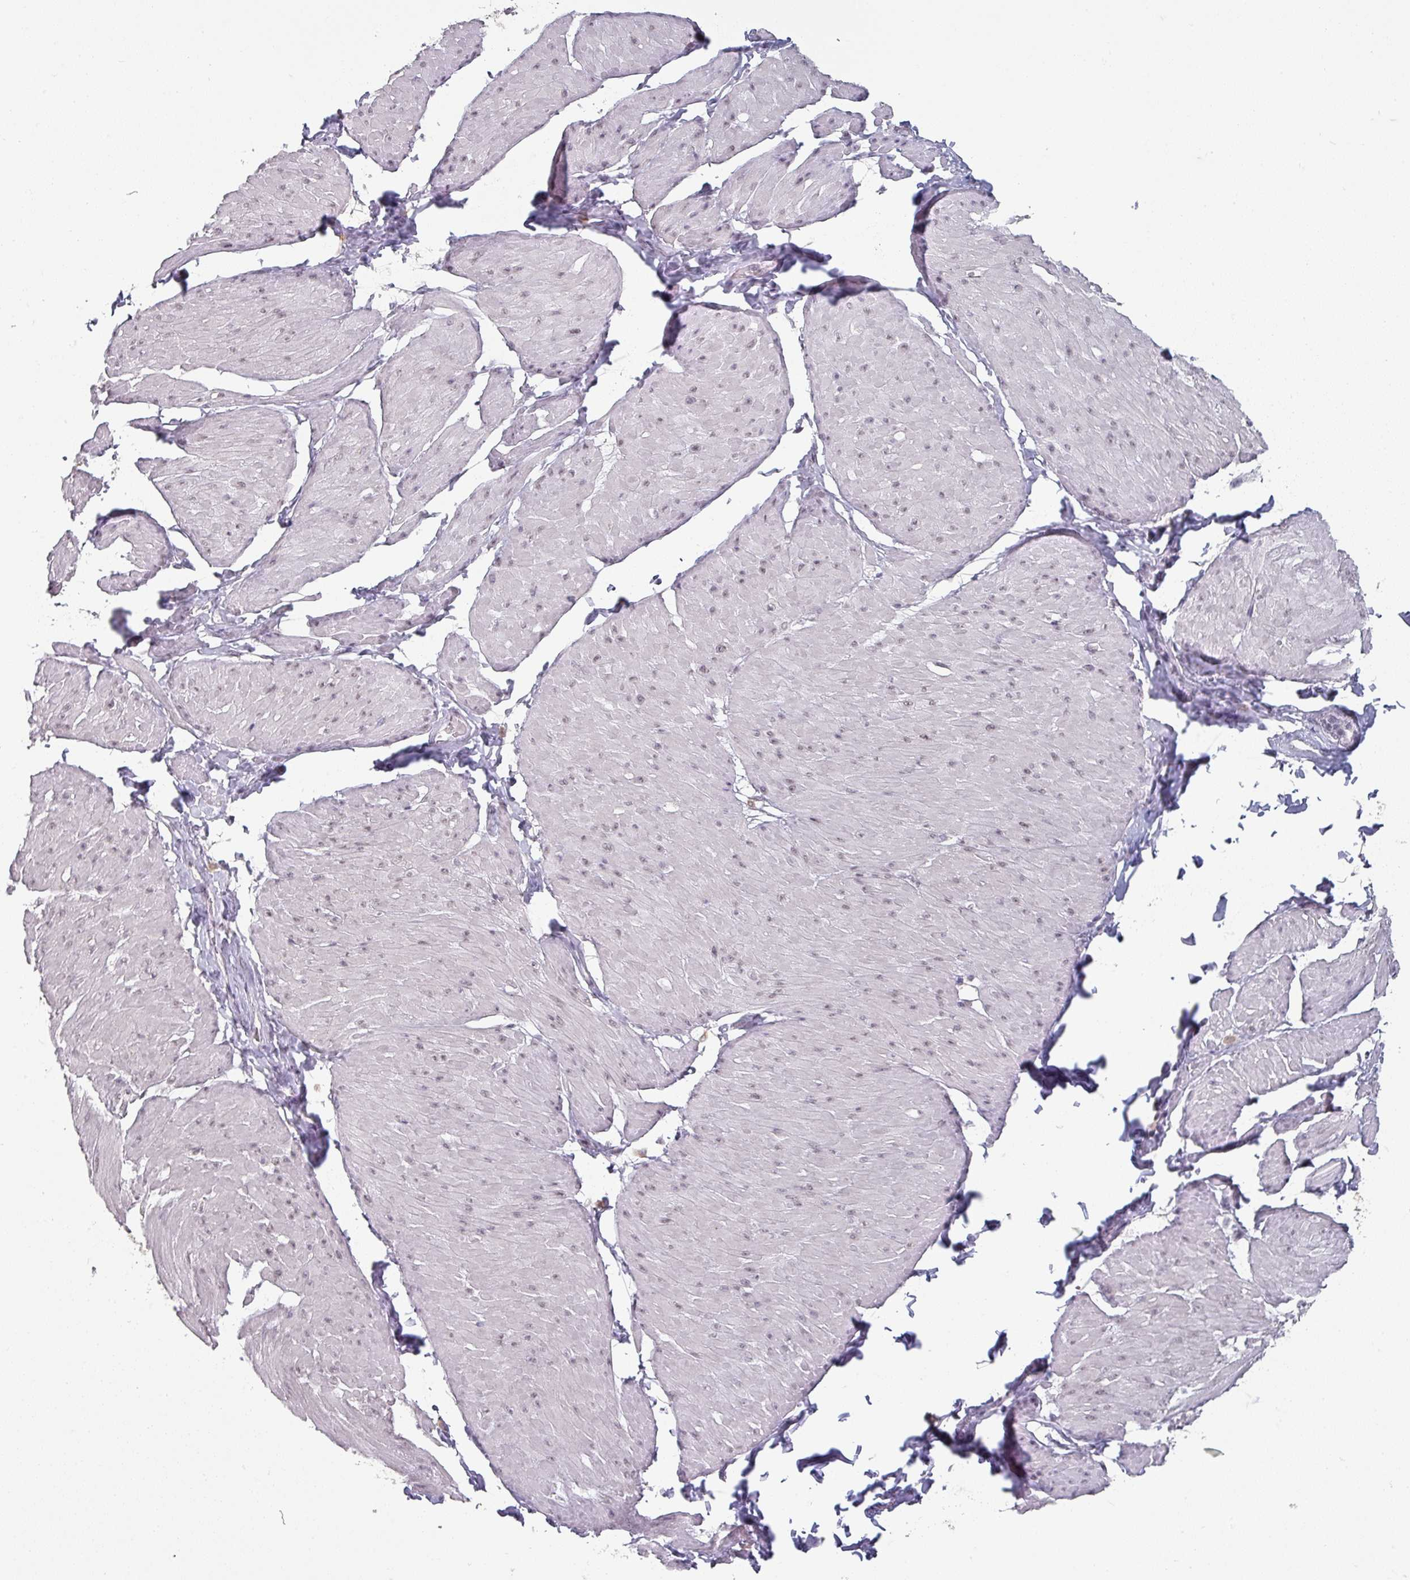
{"staining": {"intensity": "weak", "quantity": "<25%", "location": "nuclear"}, "tissue": "smooth muscle", "cell_type": "Smooth muscle cells", "image_type": "normal", "snomed": [{"axis": "morphology", "description": "Urothelial carcinoma, High grade"}, {"axis": "topography", "description": "Urinary bladder"}], "caption": "Immunohistochemistry histopathology image of benign smooth muscle: human smooth muscle stained with DAB exhibits no significant protein positivity in smooth muscle cells.", "gene": "SPRR1A", "patient": {"sex": "male", "age": 46}}